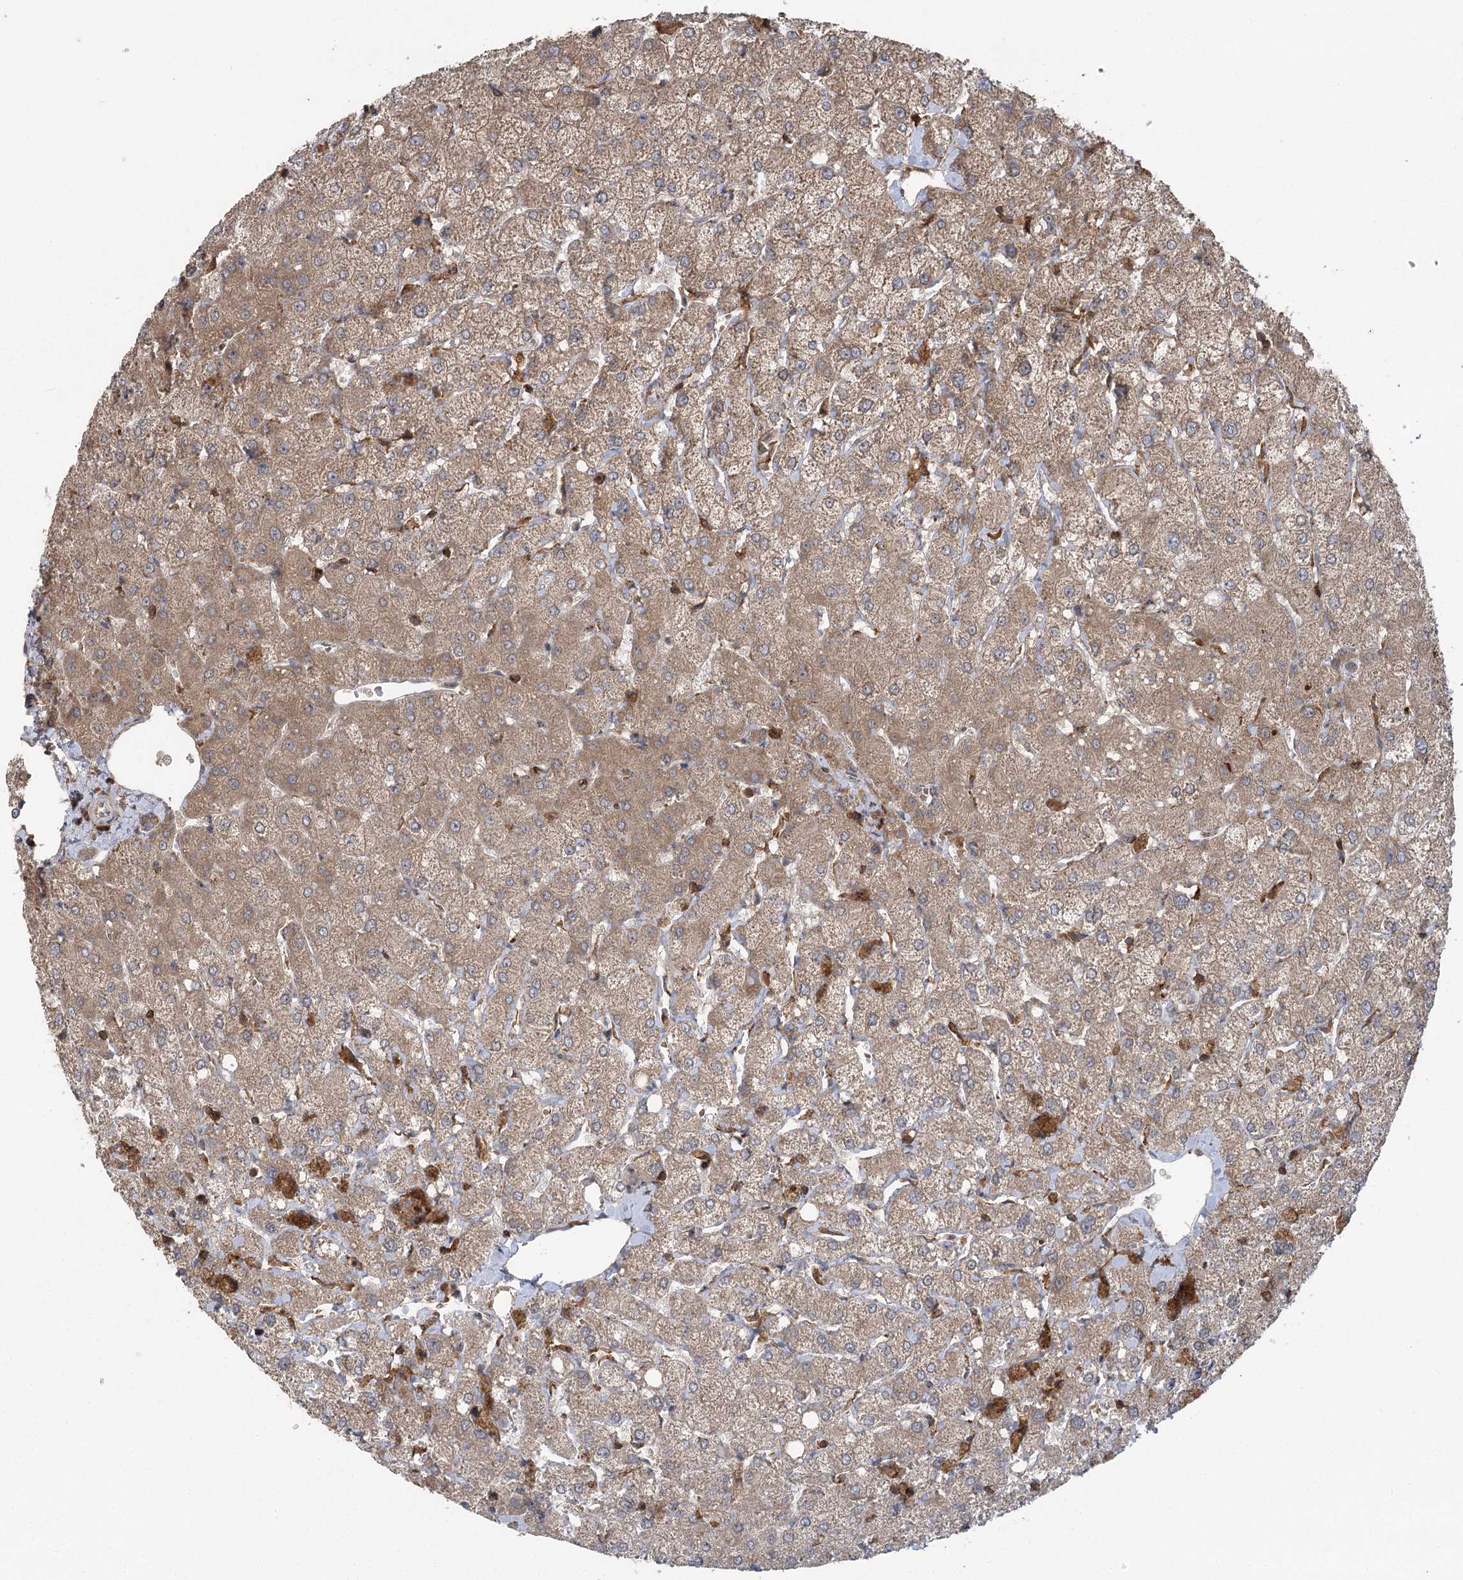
{"staining": {"intensity": "weak", "quantity": ">75%", "location": "cytoplasmic/membranous"}, "tissue": "liver", "cell_type": "Cholangiocytes", "image_type": "normal", "snomed": [{"axis": "morphology", "description": "Normal tissue, NOS"}, {"axis": "topography", "description": "Liver"}], "caption": "Immunohistochemical staining of unremarkable liver displays weak cytoplasmic/membranous protein expression in about >75% of cholangiocytes.", "gene": "C12orf4", "patient": {"sex": "female", "age": 54}}